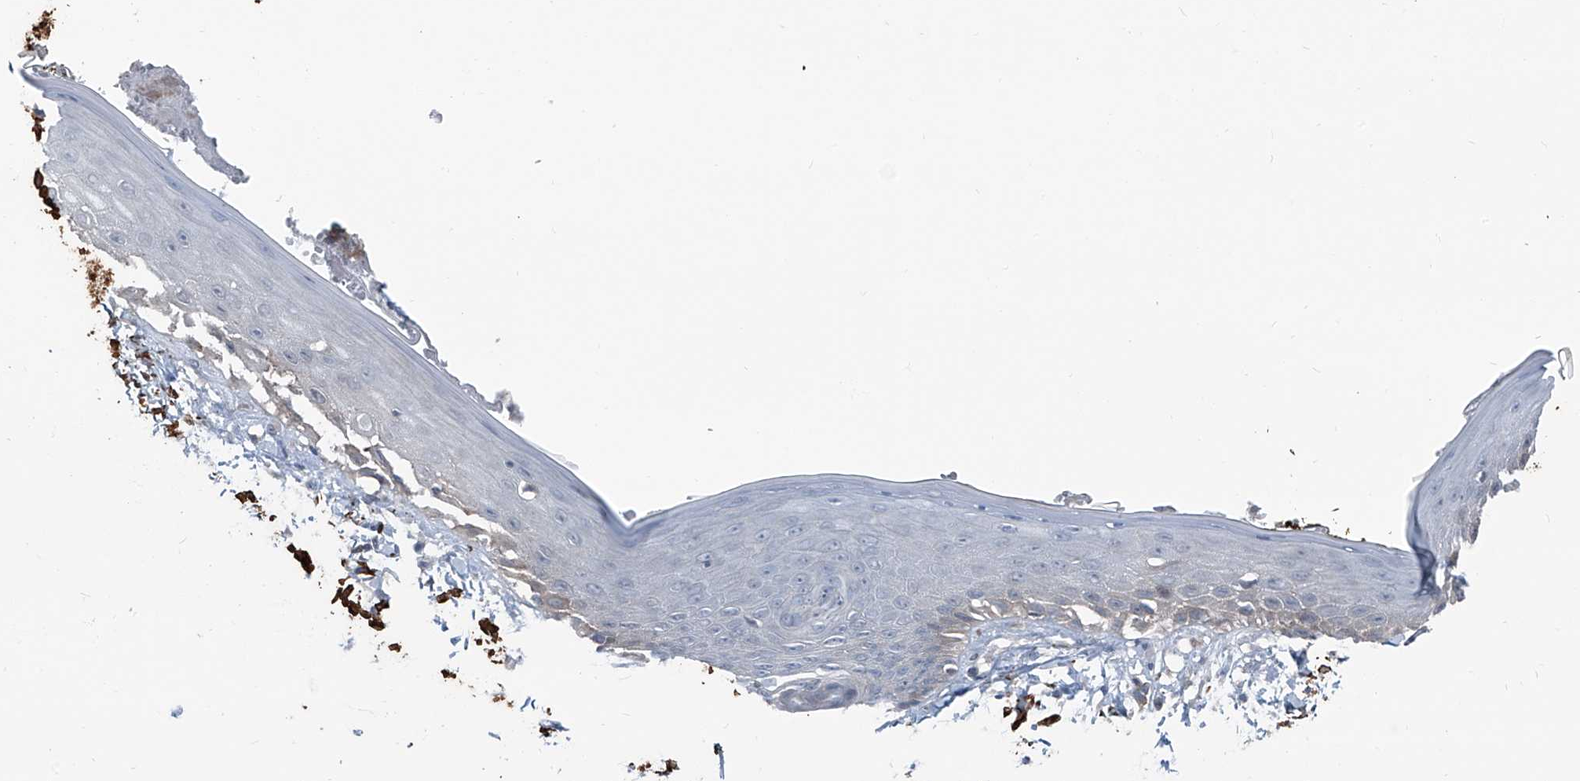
{"staining": {"intensity": "strong", "quantity": ">75%", "location": "cytoplasmic/membranous"}, "tissue": "skin", "cell_type": "Fibroblasts", "image_type": "normal", "snomed": [{"axis": "morphology", "description": "Normal tissue, NOS"}, {"axis": "topography", "description": "Skin"}, {"axis": "topography", "description": "Skeletal muscle"}], "caption": "Immunohistochemistry (IHC) staining of normal skin, which shows high levels of strong cytoplasmic/membranous positivity in about >75% of fibroblasts indicating strong cytoplasmic/membranous protein positivity. The staining was performed using DAB (3,3'-diaminobenzidine) (brown) for protein detection and nuclei were counterstained in hematoxylin (blue).", "gene": "HSPB11", "patient": {"sex": "male", "age": 83}}